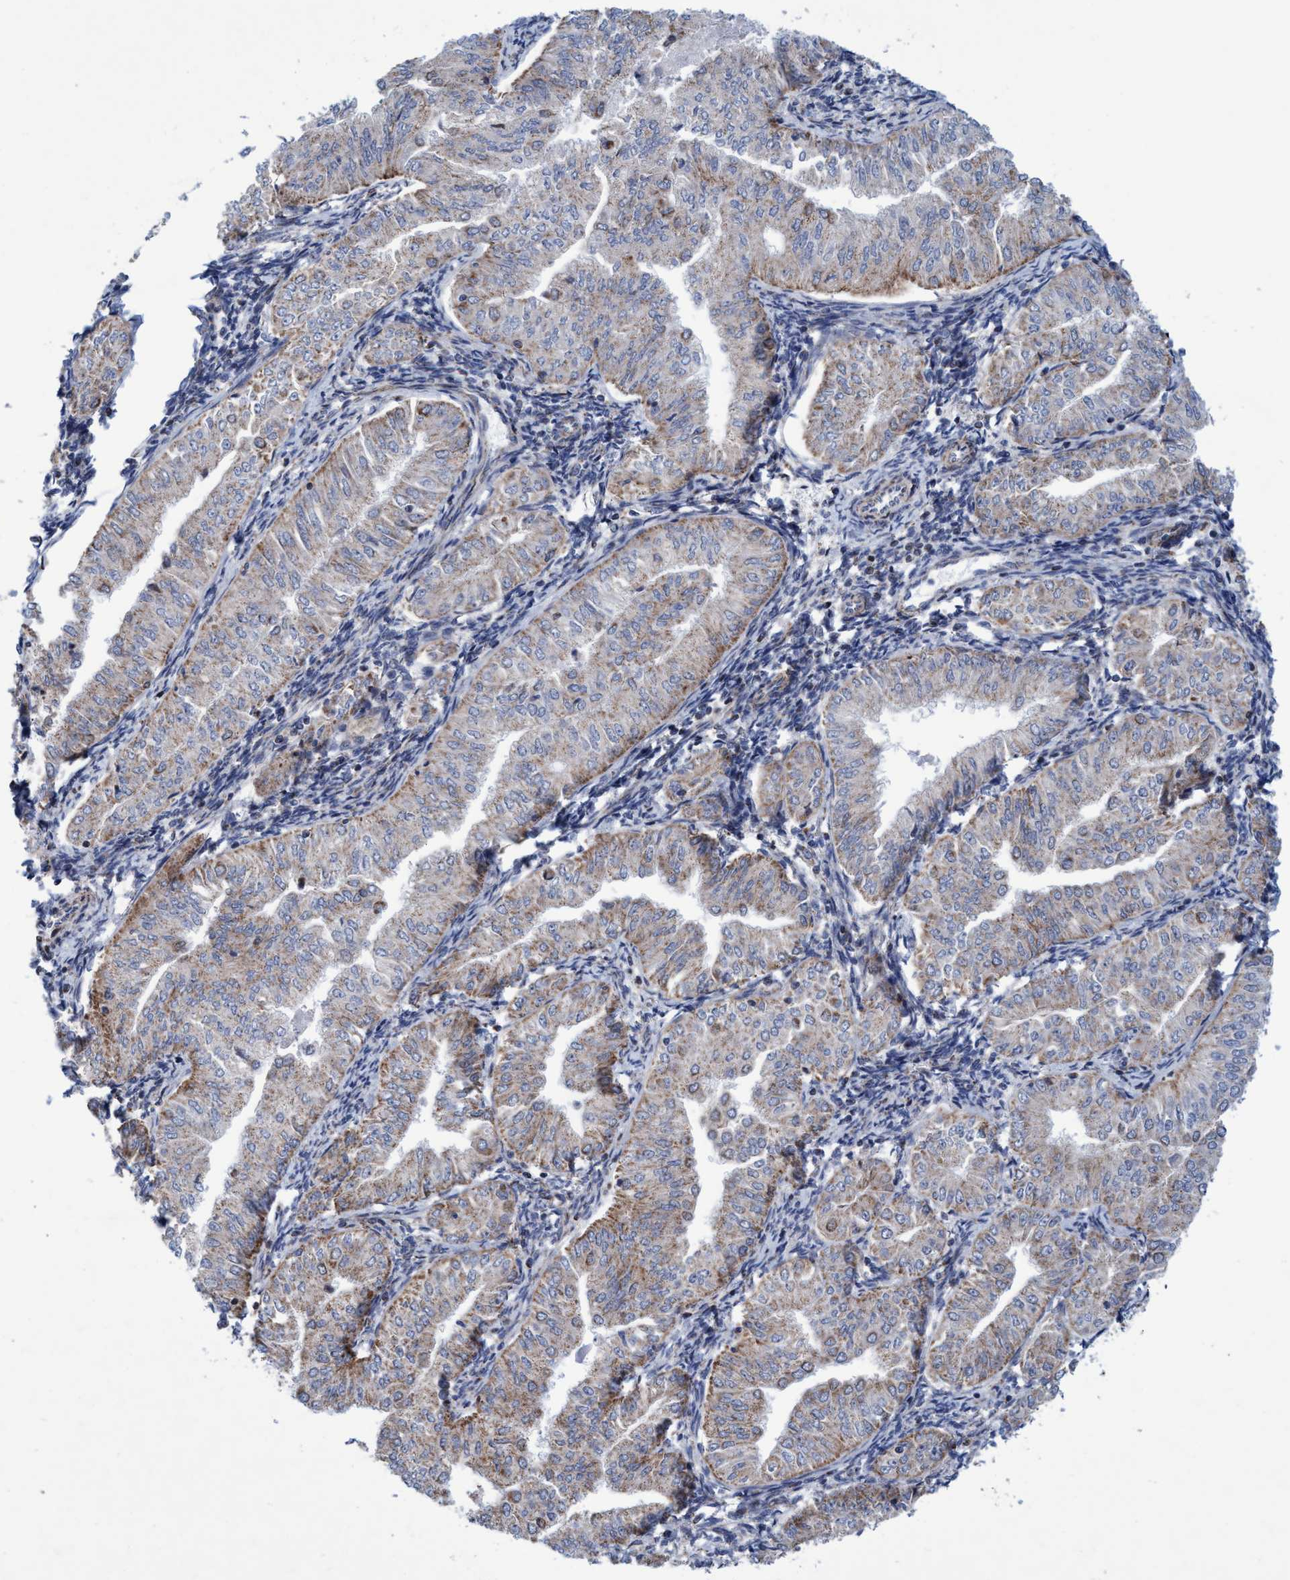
{"staining": {"intensity": "moderate", "quantity": "25%-75%", "location": "cytoplasmic/membranous"}, "tissue": "endometrial cancer", "cell_type": "Tumor cells", "image_type": "cancer", "snomed": [{"axis": "morphology", "description": "Normal tissue, NOS"}, {"axis": "morphology", "description": "Adenocarcinoma, NOS"}, {"axis": "topography", "description": "Endometrium"}], "caption": "An immunohistochemistry (IHC) micrograph of neoplastic tissue is shown. Protein staining in brown labels moderate cytoplasmic/membranous positivity in adenocarcinoma (endometrial) within tumor cells.", "gene": "POLR1F", "patient": {"sex": "female", "age": 53}}